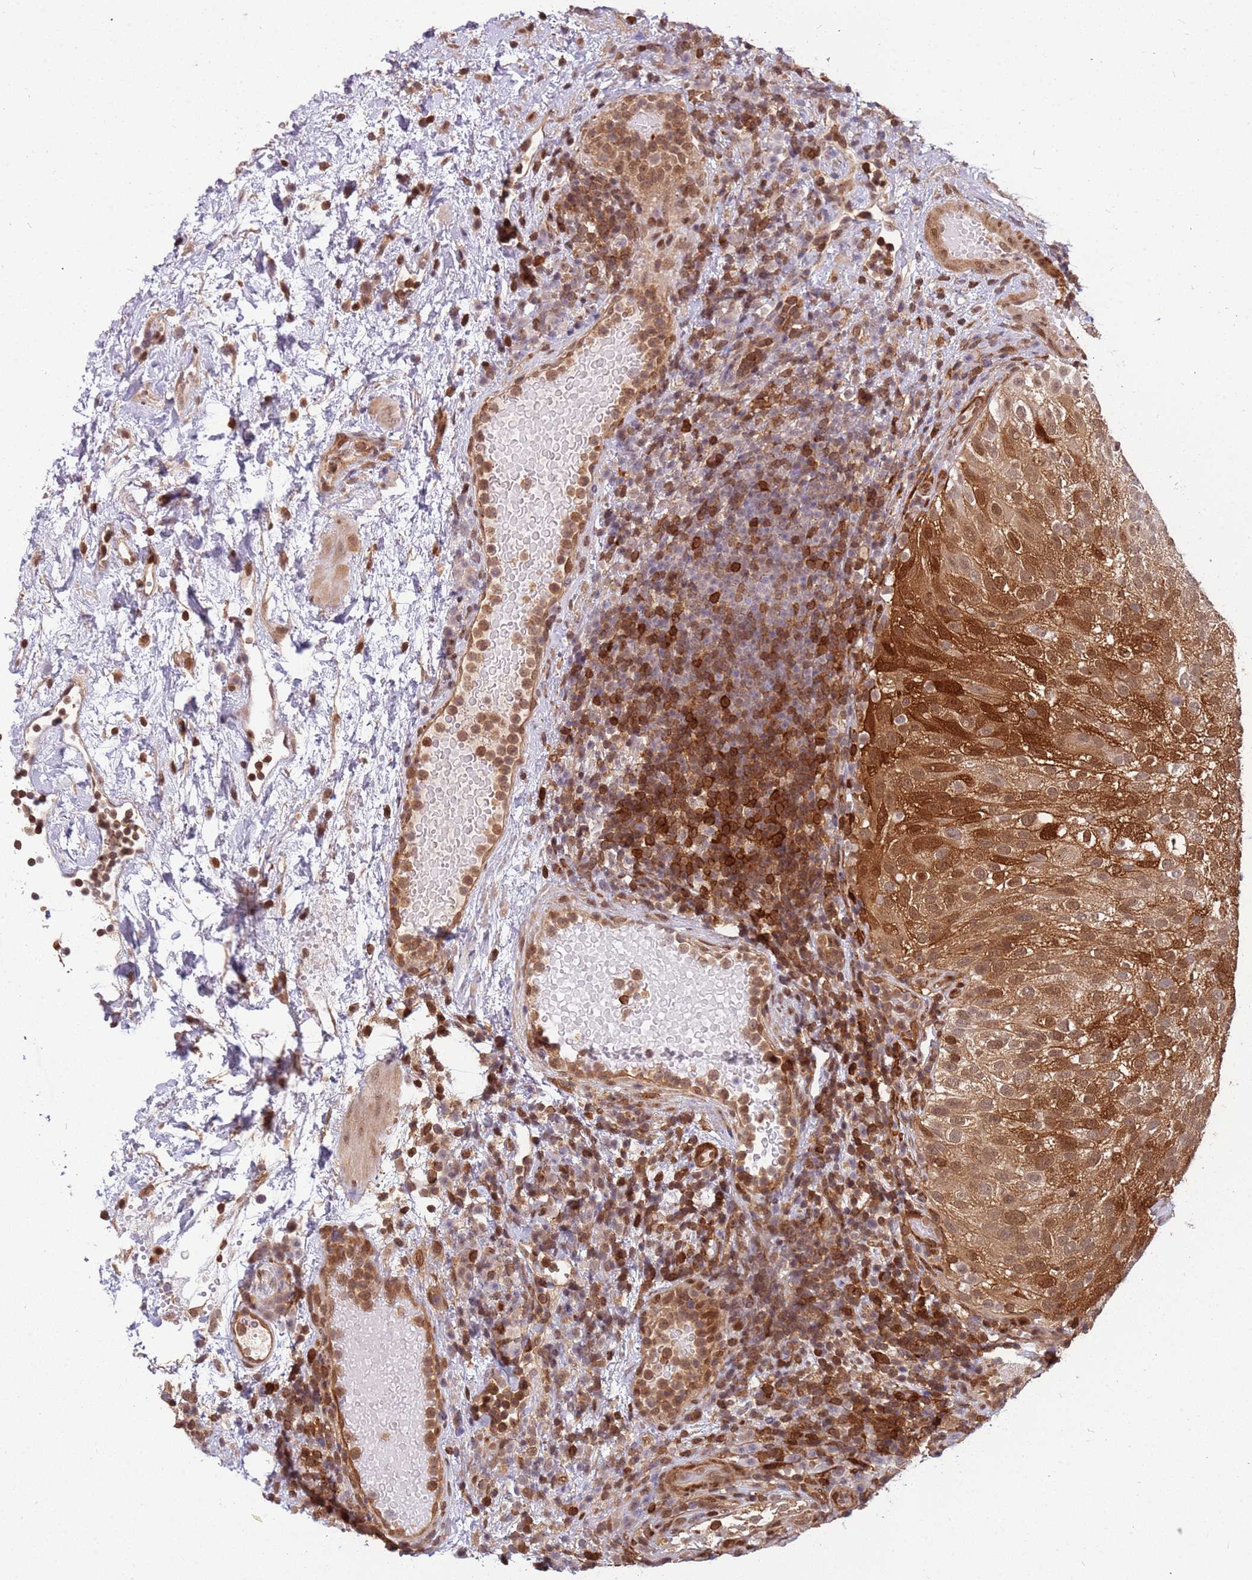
{"staining": {"intensity": "moderate", "quantity": ">75%", "location": "cytoplasmic/membranous,nuclear"}, "tissue": "urothelial cancer", "cell_type": "Tumor cells", "image_type": "cancer", "snomed": [{"axis": "morphology", "description": "Urothelial carcinoma, Low grade"}, {"axis": "topography", "description": "Urinary bladder"}], "caption": "There is medium levels of moderate cytoplasmic/membranous and nuclear expression in tumor cells of urothelial cancer, as demonstrated by immunohistochemical staining (brown color).", "gene": "GBP2", "patient": {"sex": "male", "age": 78}}